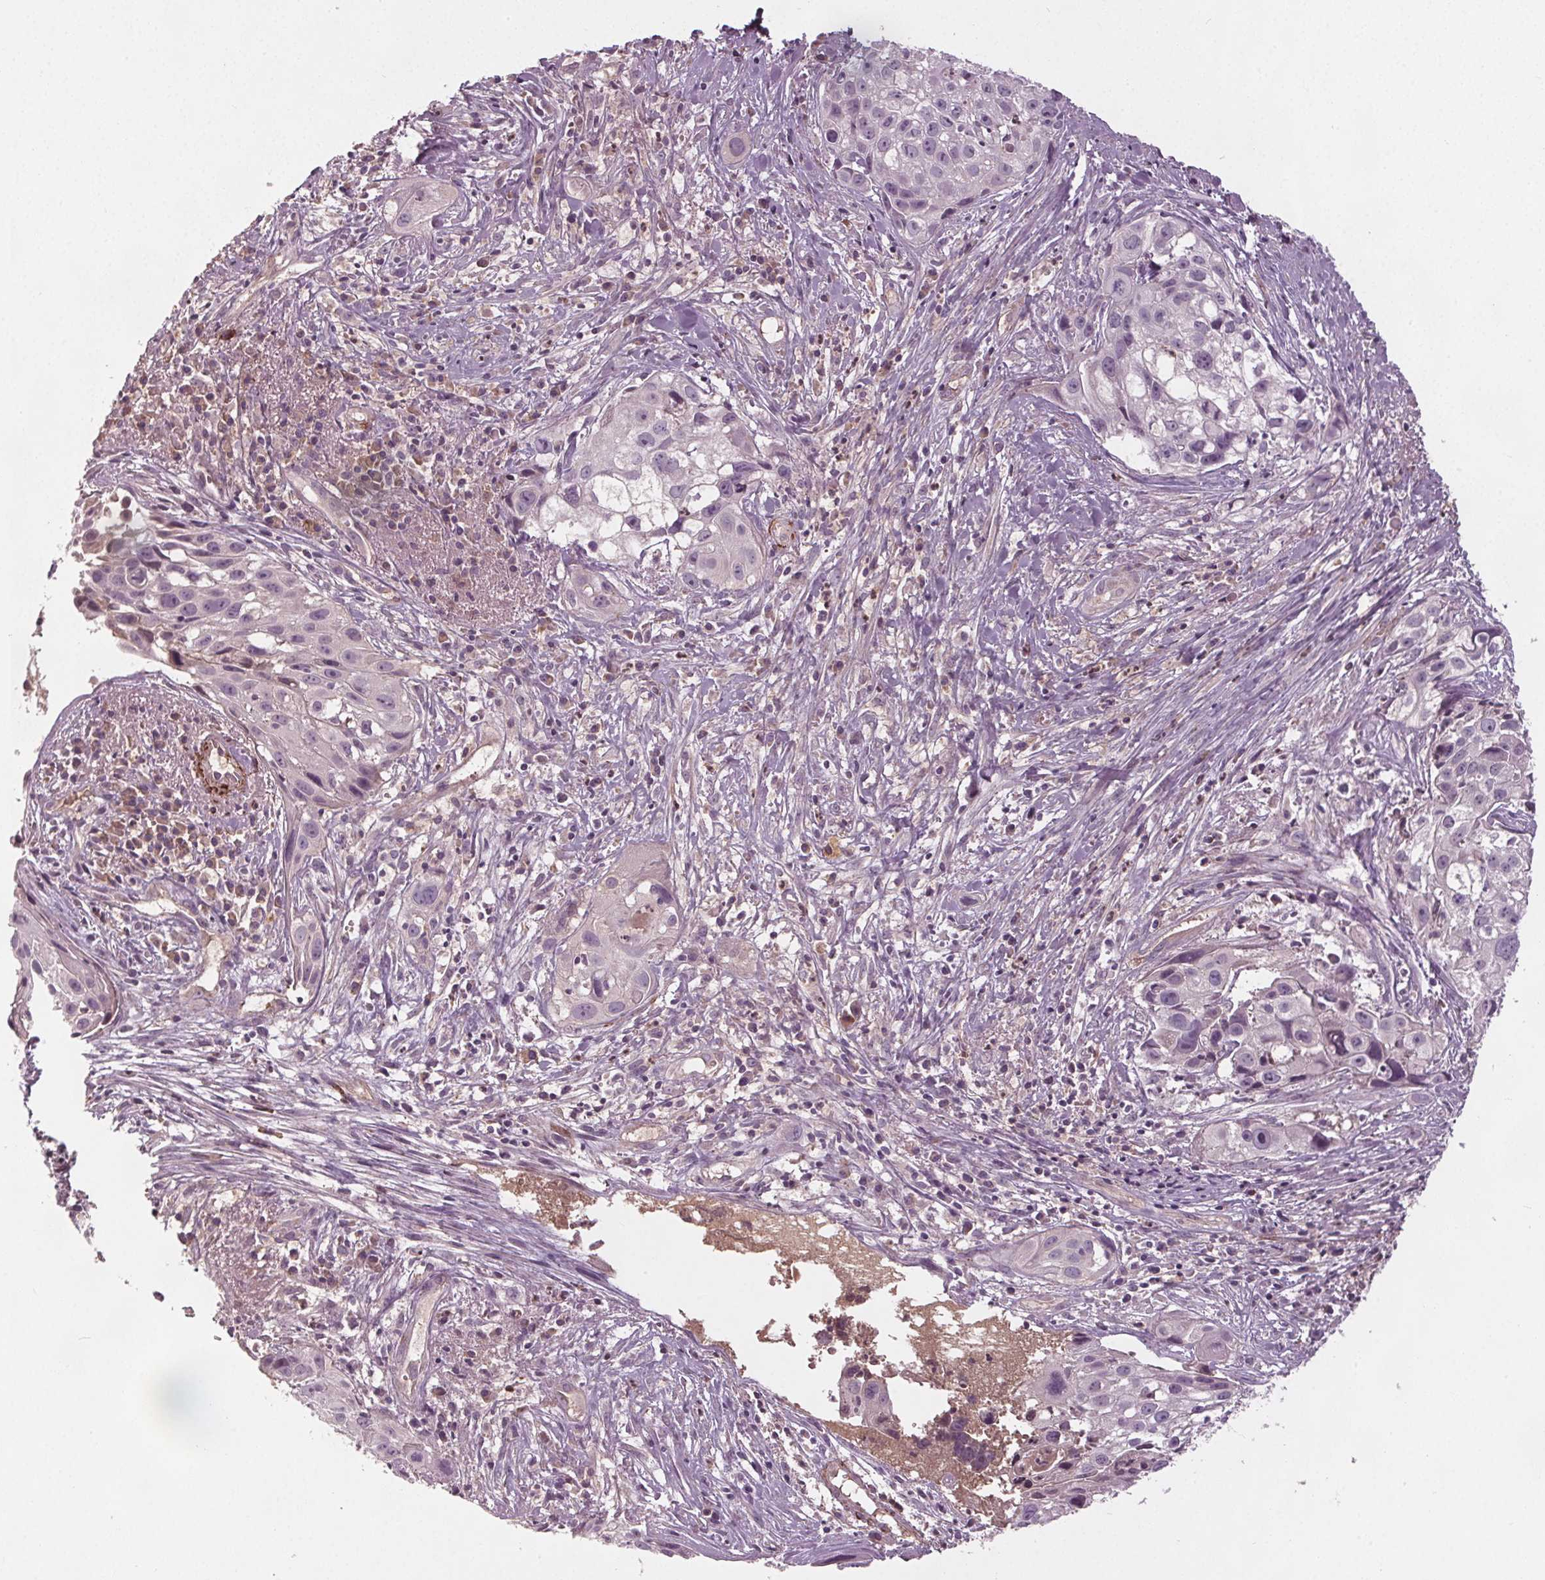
{"staining": {"intensity": "negative", "quantity": "none", "location": "none"}, "tissue": "cervical cancer", "cell_type": "Tumor cells", "image_type": "cancer", "snomed": [{"axis": "morphology", "description": "Squamous cell carcinoma, NOS"}, {"axis": "topography", "description": "Cervix"}], "caption": "A photomicrograph of cervical squamous cell carcinoma stained for a protein displays no brown staining in tumor cells.", "gene": "PDGFD", "patient": {"sex": "female", "age": 53}}